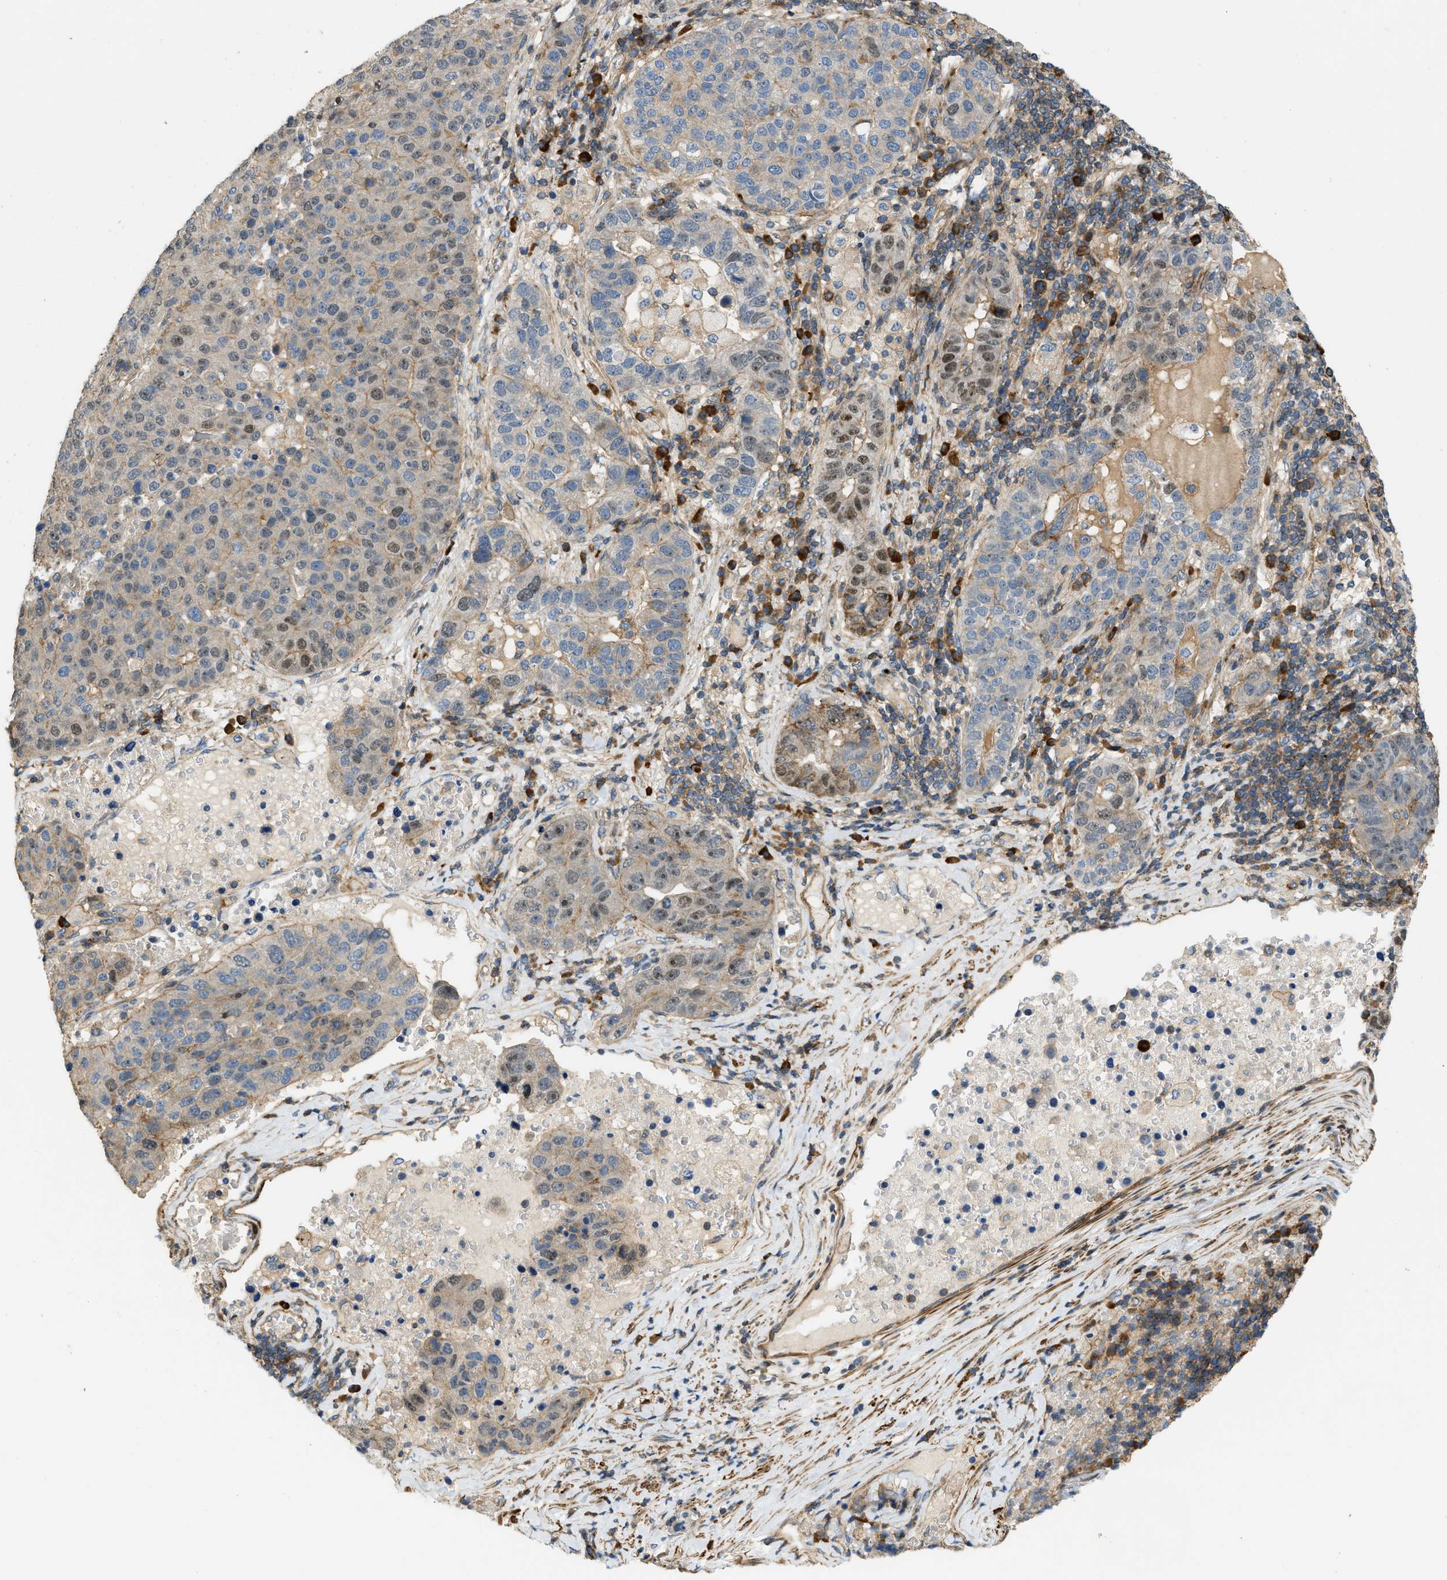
{"staining": {"intensity": "moderate", "quantity": "<25%", "location": "nuclear"}, "tissue": "pancreatic cancer", "cell_type": "Tumor cells", "image_type": "cancer", "snomed": [{"axis": "morphology", "description": "Adenocarcinoma, NOS"}, {"axis": "topography", "description": "Pancreas"}], "caption": "This micrograph displays immunohistochemistry (IHC) staining of human pancreatic cancer (adenocarcinoma), with low moderate nuclear positivity in about <25% of tumor cells.", "gene": "BTN3A2", "patient": {"sex": "female", "age": 61}}